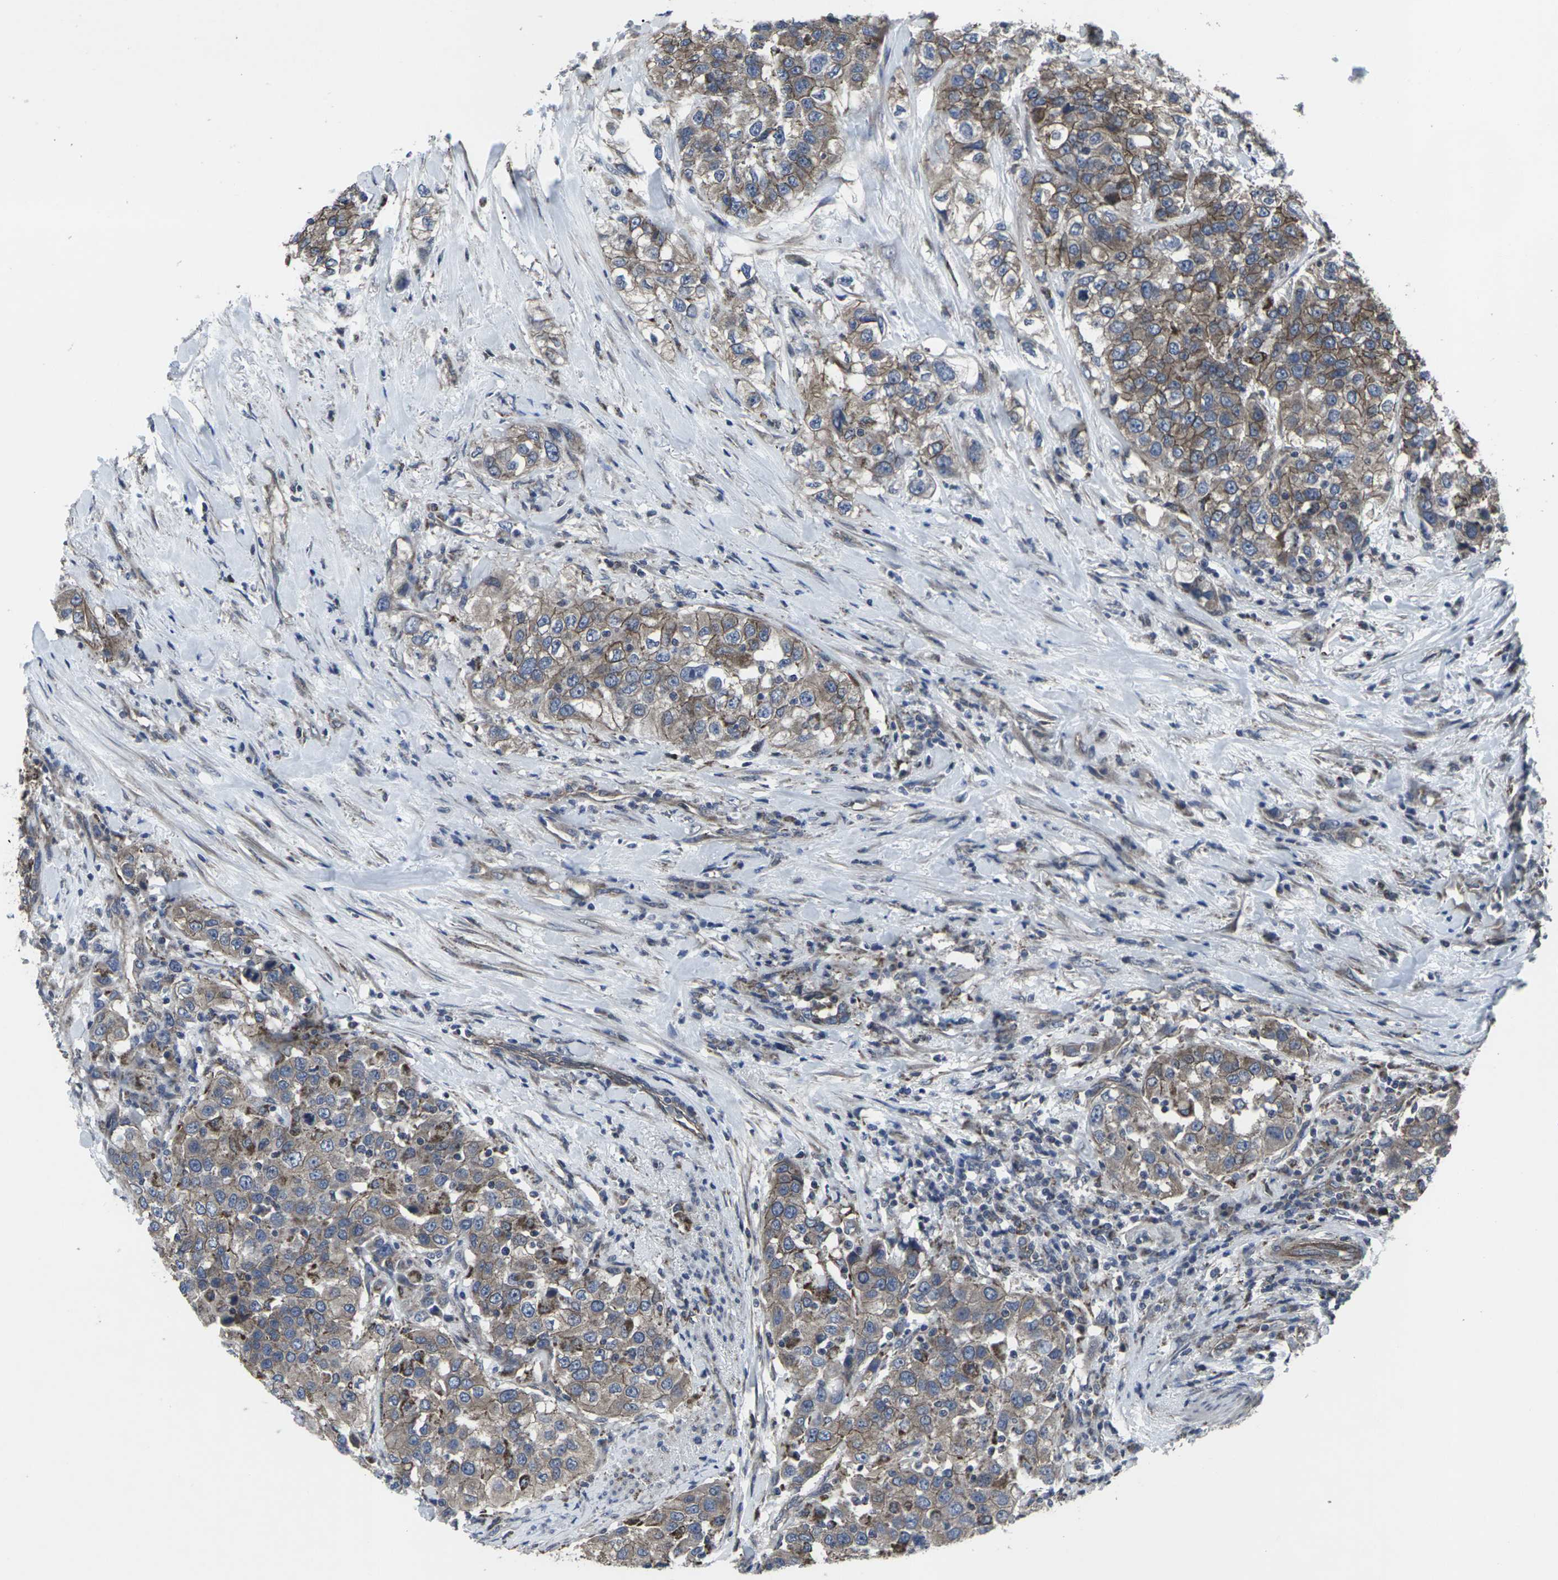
{"staining": {"intensity": "moderate", "quantity": ">75%", "location": "cytoplasmic/membranous"}, "tissue": "urothelial cancer", "cell_type": "Tumor cells", "image_type": "cancer", "snomed": [{"axis": "morphology", "description": "Urothelial carcinoma, High grade"}, {"axis": "topography", "description": "Urinary bladder"}], "caption": "A photomicrograph of human high-grade urothelial carcinoma stained for a protein demonstrates moderate cytoplasmic/membranous brown staining in tumor cells.", "gene": "MAPKAPK2", "patient": {"sex": "female", "age": 80}}